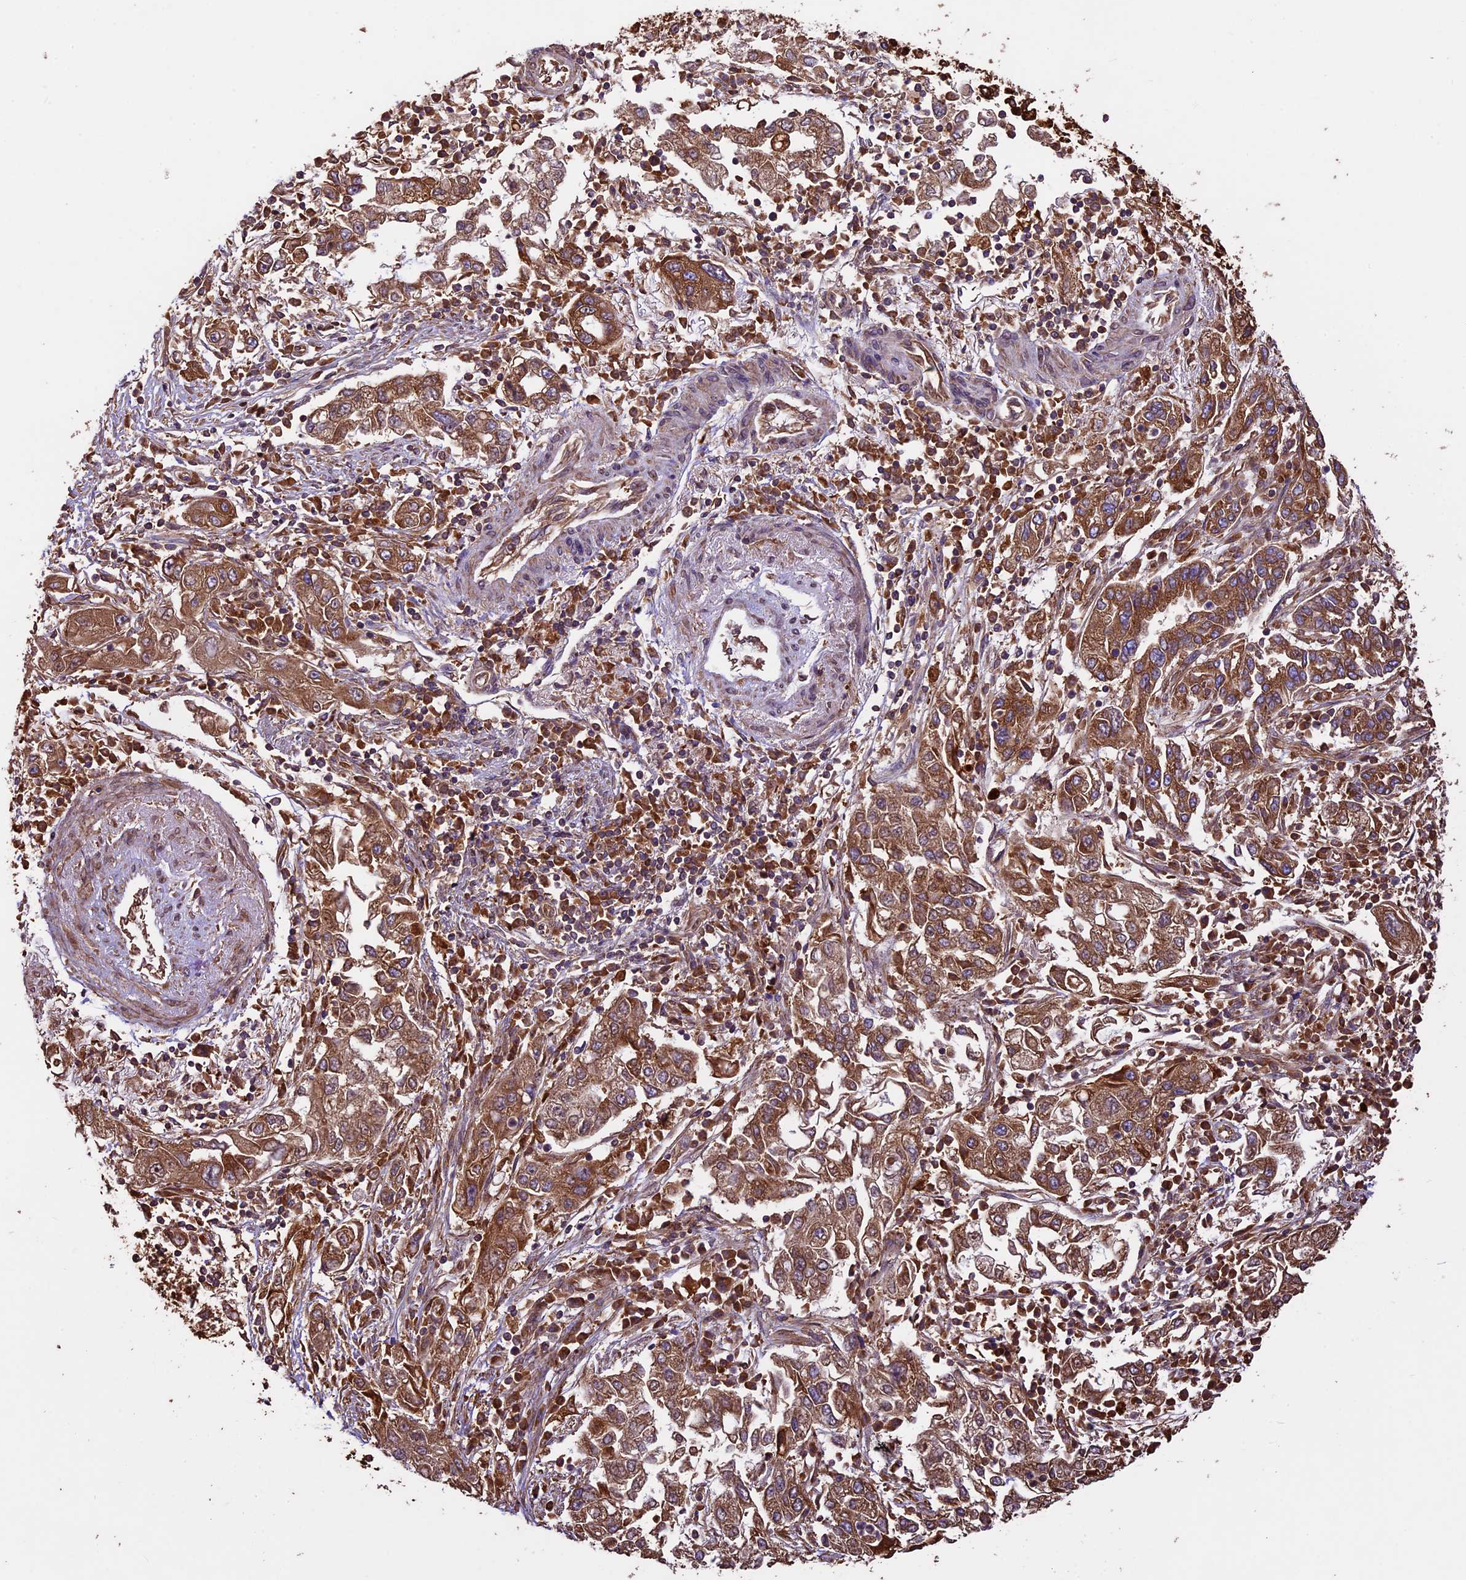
{"staining": {"intensity": "moderate", "quantity": ">75%", "location": "cytoplasmic/membranous"}, "tissue": "endometrial cancer", "cell_type": "Tumor cells", "image_type": "cancer", "snomed": [{"axis": "morphology", "description": "Adenocarcinoma, NOS"}, {"axis": "topography", "description": "Endometrium"}], "caption": "A micrograph of human endometrial adenocarcinoma stained for a protein exhibits moderate cytoplasmic/membranous brown staining in tumor cells.", "gene": "KARS1", "patient": {"sex": "female", "age": 49}}